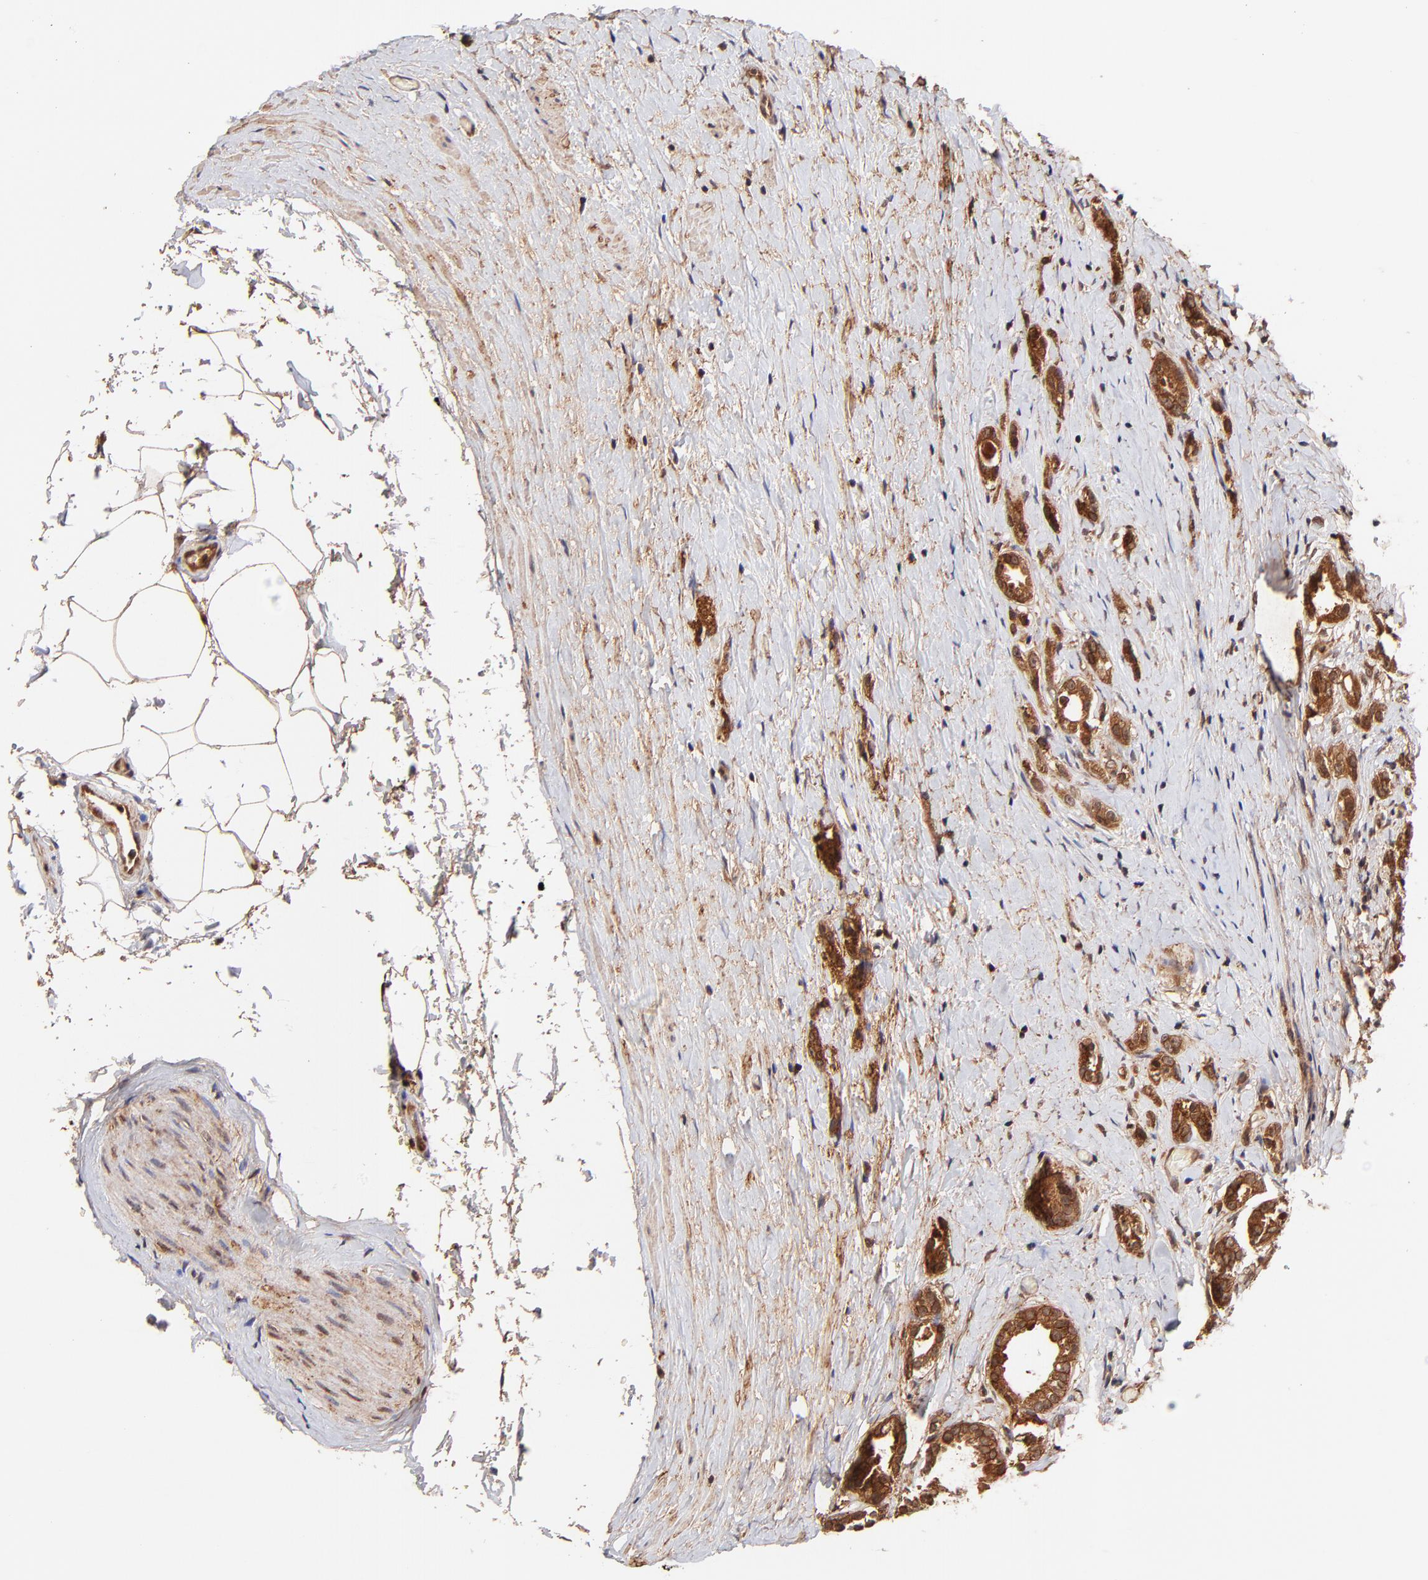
{"staining": {"intensity": "strong", "quantity": ">75%", "location": "cytoplasmic/membranous"}, "tissue": "prostate cancer", "cell_type": "Tumor cells", "image_type": "cancer", "snomed": [{"axis": "morphology", "description": "Adenocarcinoma, Medium grade"}, {"axis": "topography", "description": "Prostate"}], "caption": "This image shows medium-grade adenocarcinoma (prostate) stained with IHC to label a protein in brown. The cytoplasmic/membranous of tumor cells show strong positivity for the protein. Nuclei are counter-stained blue.", "gene": "ITGB1", "patient": {"sex": "male", "age": 59}}